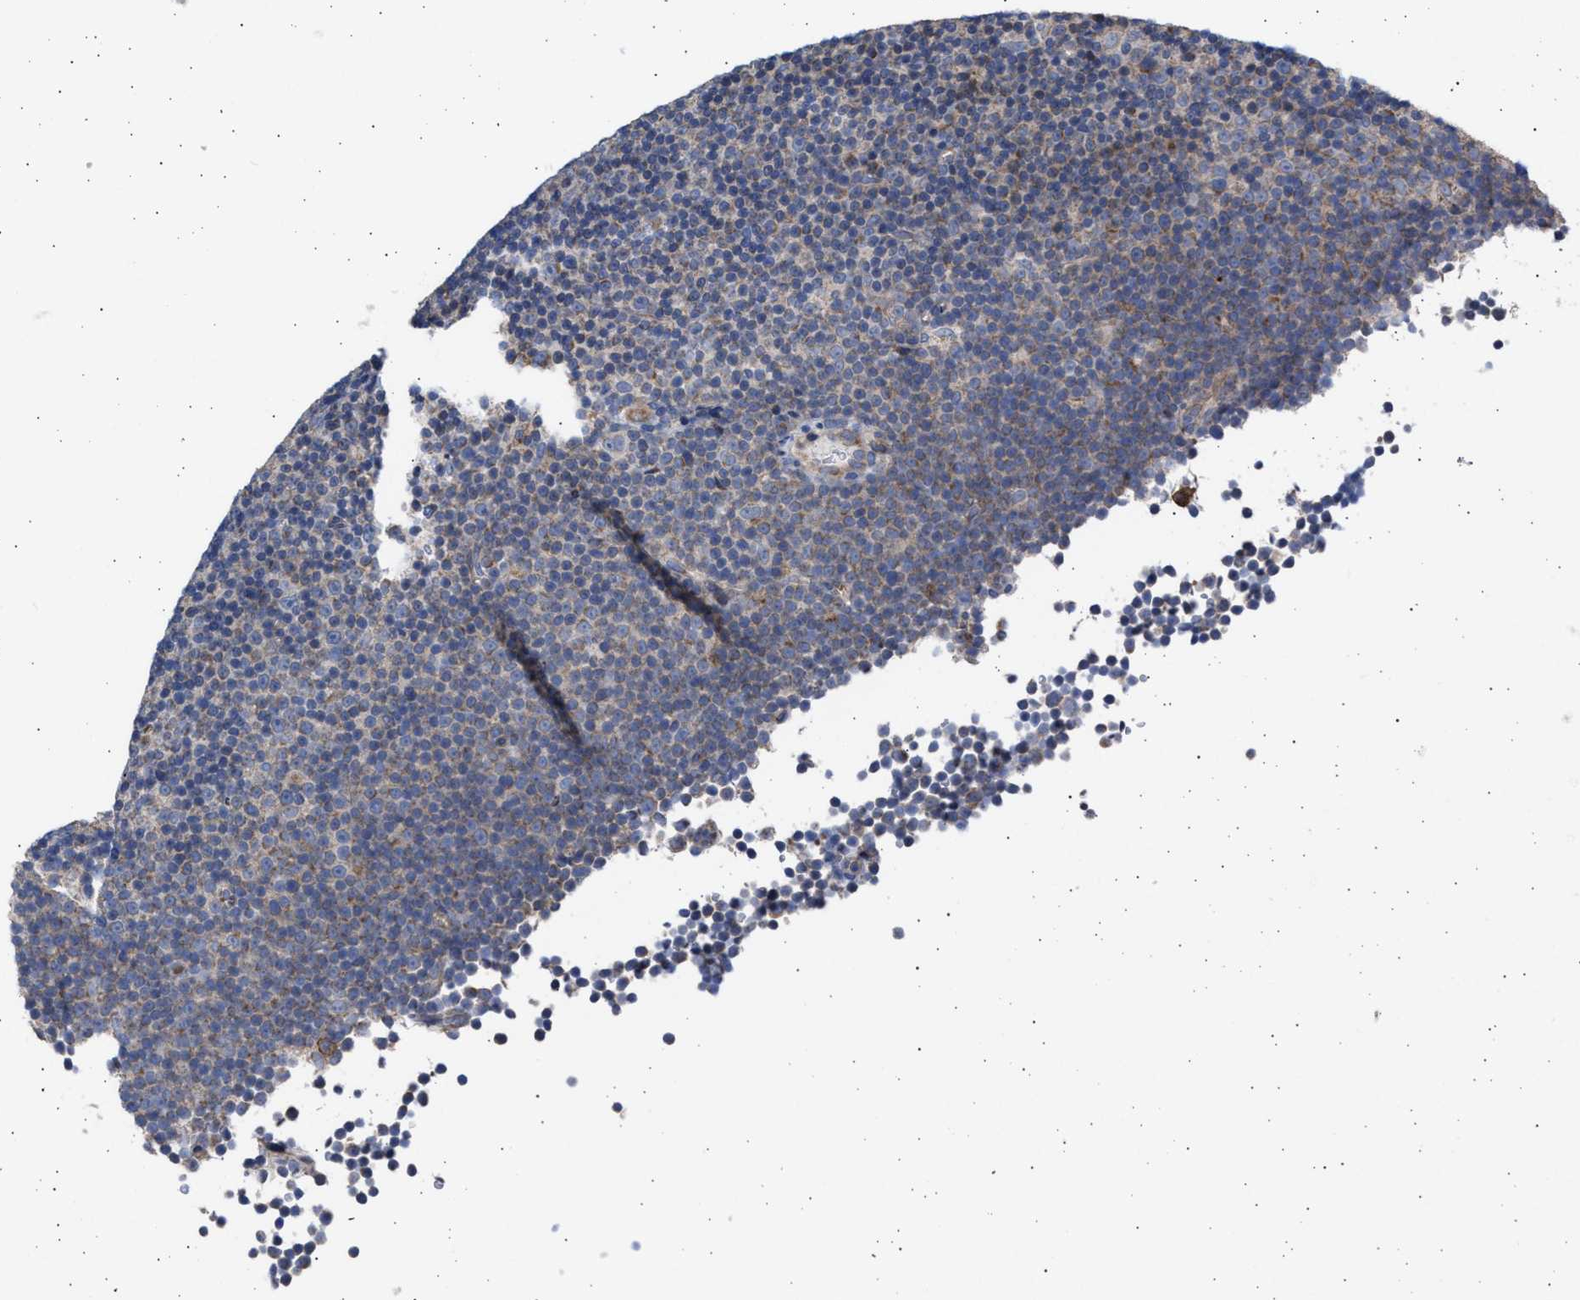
{"staining": {"intensity": "moderate", "quantity": "25%-75%", "location": "cytoplasmic/membranous"}, "tissue": "lymphoma", "cell_type": "Tumor cells", "image_type": "cancer", "snomed": [{"axis": "morphology", "description": "Malignant lymphoma, non-Hodgkin's type, Low grade"}, {"axis": "topography", "description": "Lymph node"}], "caption": "Lymphoma tissue demonstrates moderate cytoplasmic/membranous expression in approximately 25%-75% of tumor cells", "gene": "TTC19", "patient": {"sex": "female", "age": 67}}